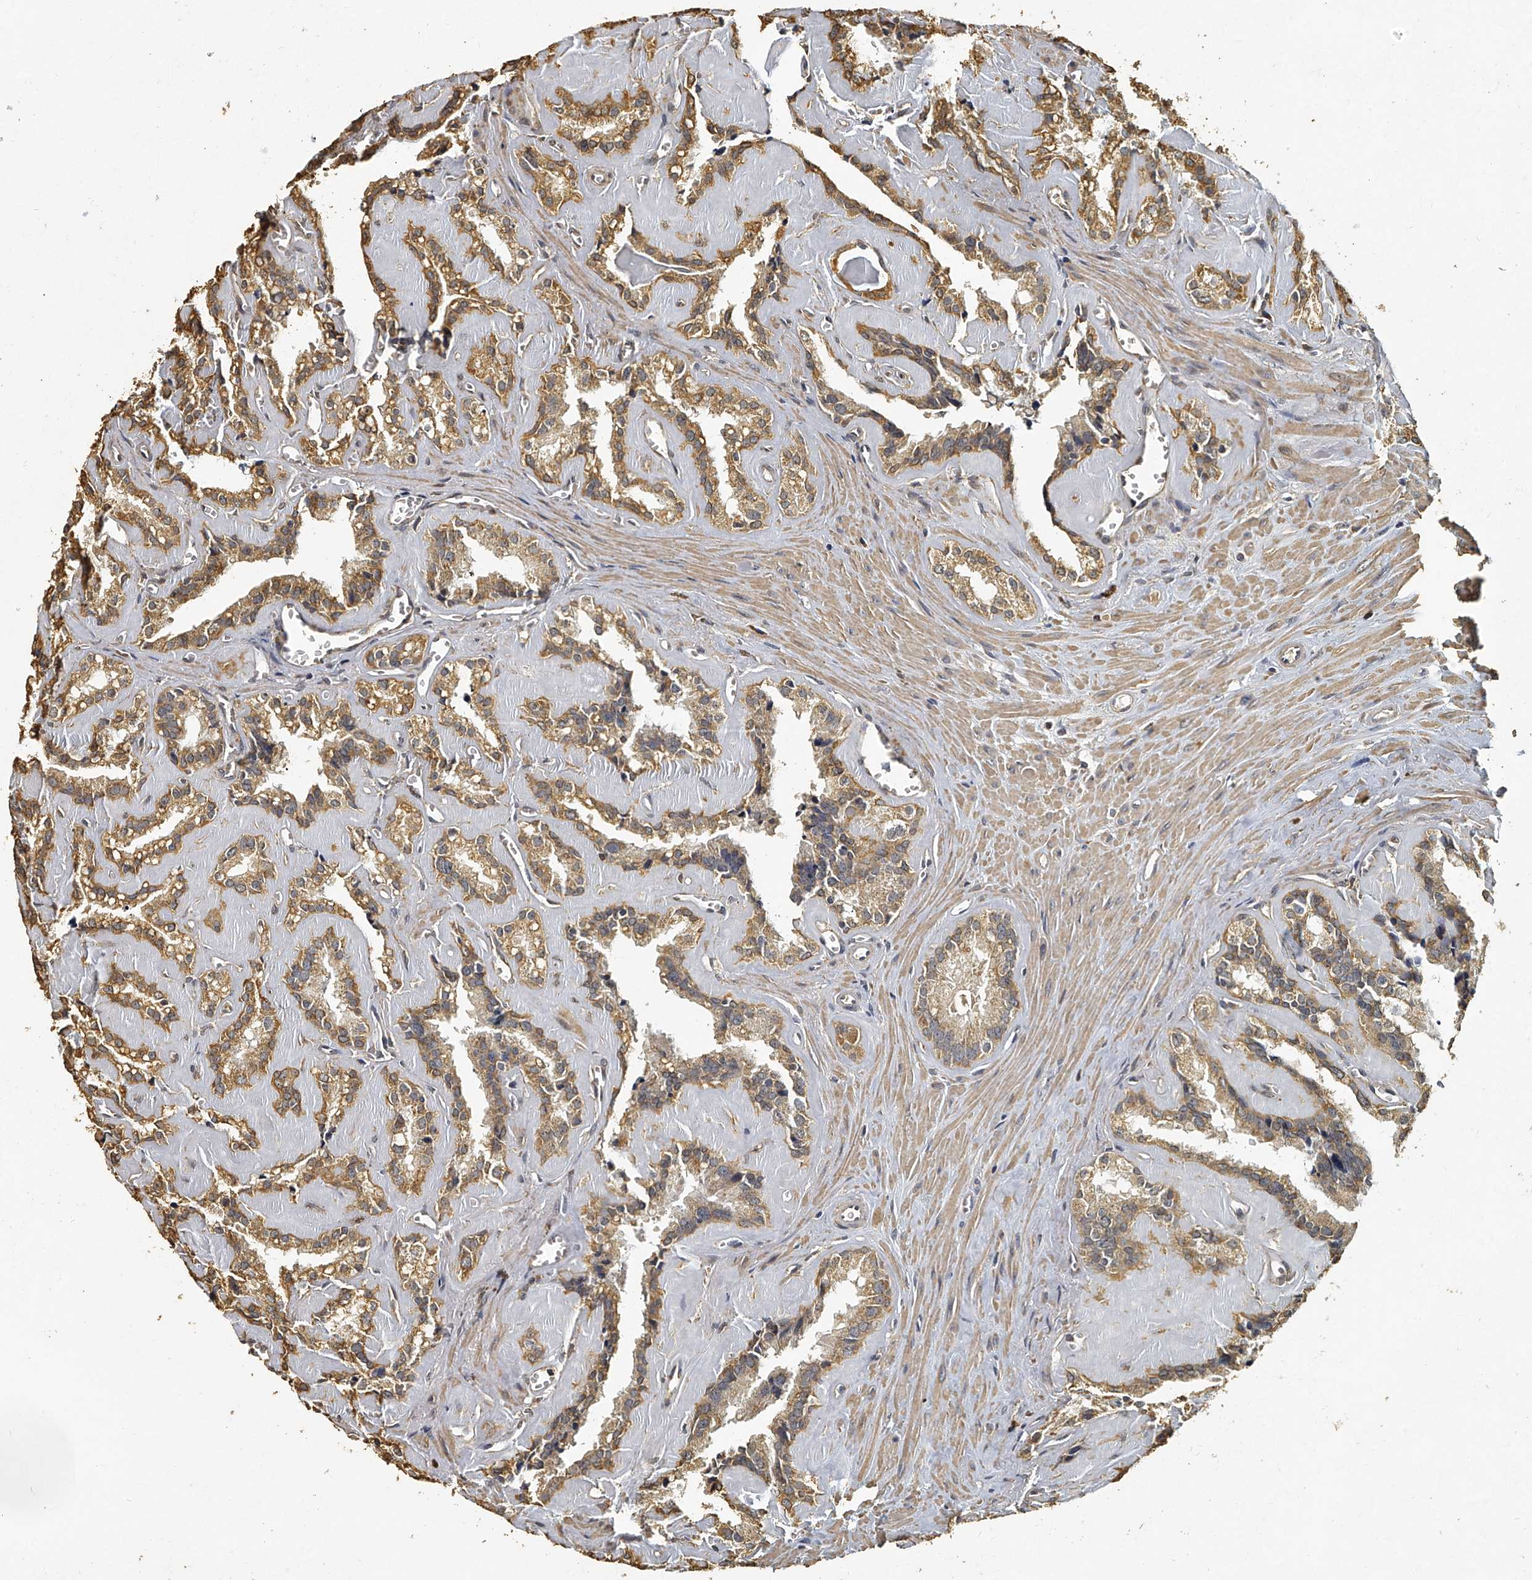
{"staining": {"intensity": "moderate", "quantity": ">75%", "location": "cytoplasmic/membranous"}, "tissue": "seminal vesicle", "cell_type": "Glandular cells", "image_type": "normal", "snomed": [{"axis": "morphology", "description": "Normal tissue, NOS"}, {"axis": "topography", "description": "Prostate"}, {"axis": "topography", "description": "Seminal veicle"}], "caption": "IHC micrograph of unremarkable human seminal vesicle stained for a protein (brown), which shows medium levels of moderate cytoplasmic/membranous staining in approximately >75% of glandular cells.", "gene": "MRPL28", "patient": {"sex": "male", "age": 59}}